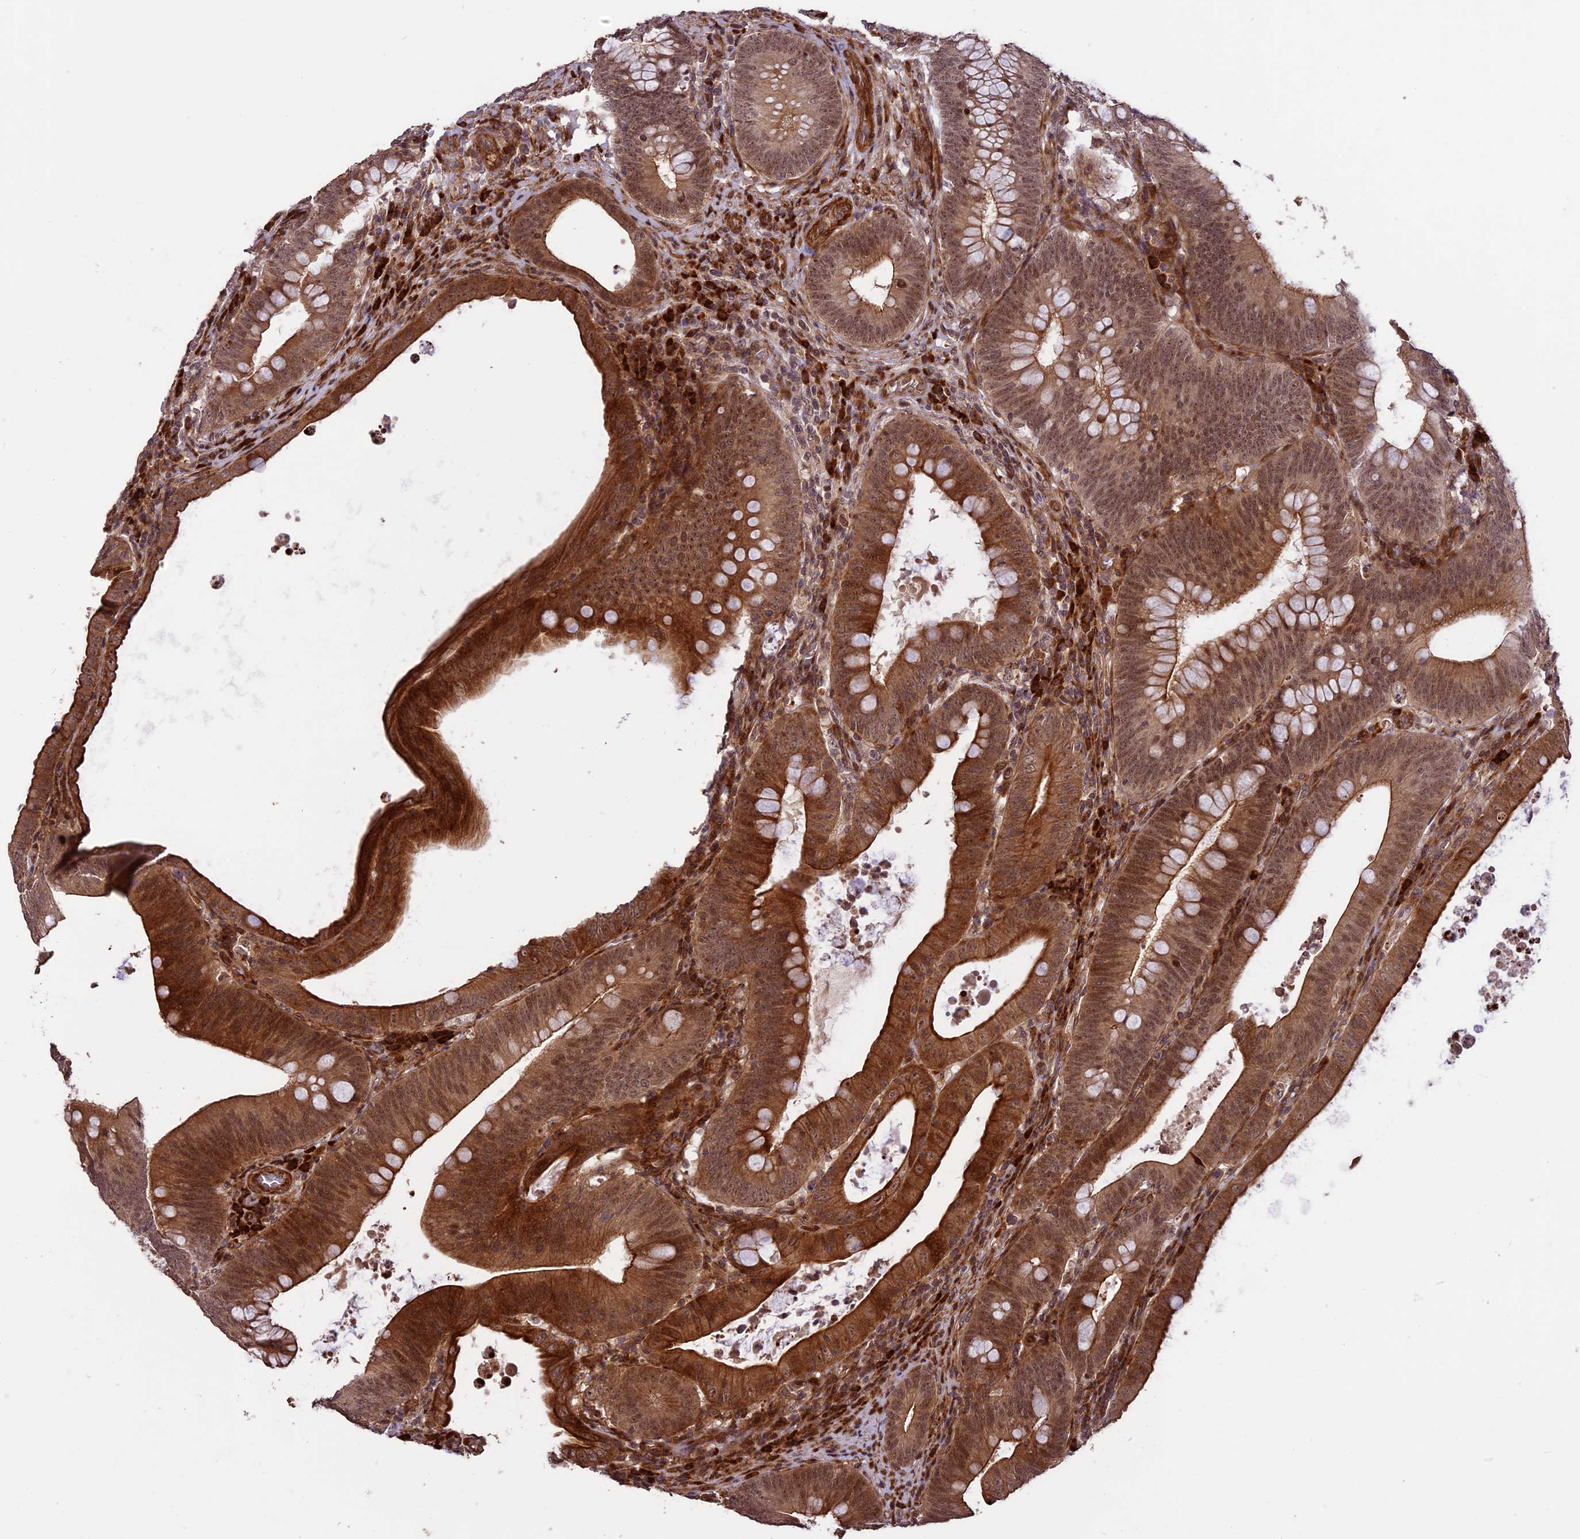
{"staining": {"intensity": "strong", "quantity": ">75%", "location": "cytoplasmic/membranous,nuclear"}, "tissue": "colorectal cancer", "cell_type": "Tumor cells", "image_type": "cancer", "snomed": [{"axis": "morphology", "description": "Normal tissue, NOS"}, {"axis": "topography", "description": "Colon"}], "caption": "A brown stain shows strong cytoplasmic/membranous and nuclear staining of a protein in colorectal cancer tumor cells. The protein is stained brown, and the nuclei are stained in blue (DAB IHC with brightfield microscopy, high magnification).", "gene": "ENHO", "patient": {"sex": "female", "age": 82}}